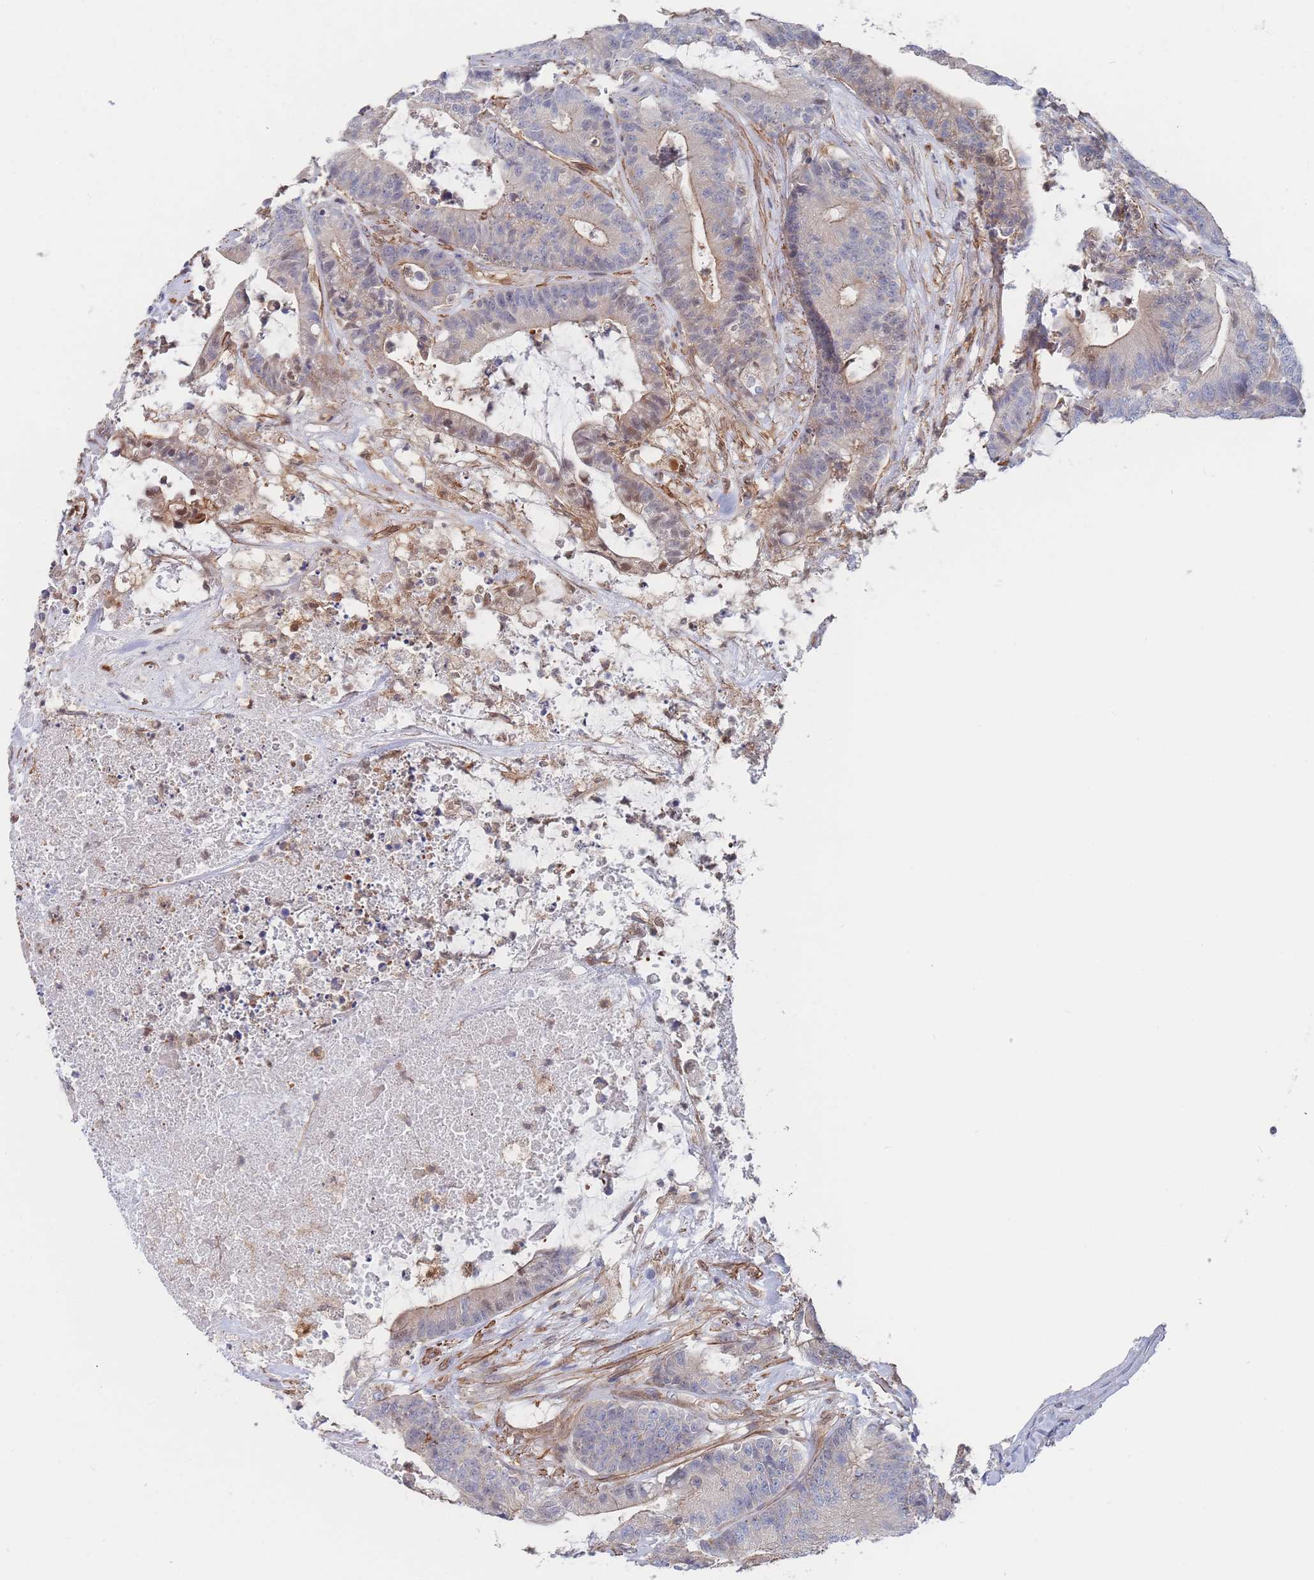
{"staining": {"intensity": "moderate", "quantity": "<25%", "location": "cytoplasmic/membranous"}, "tissue": "colorectal cancer", "cell_type": "Tumor cells", "image_type": "cancer", "snomed": [{"axis": "morphology", "description": "Adenocarcinoma, NOS"}, {"axis": "topography", "description": "Colon"}], "caption": "Immunohistochemistry (IHC) of colorectal cancer (adenocarcinoma) displays low levels of moderate cytoplasmic/membranous staining in about <25% of tumor cells.", "gene": "G6PC1", "patient": {"sex": "female", "age": 84}}